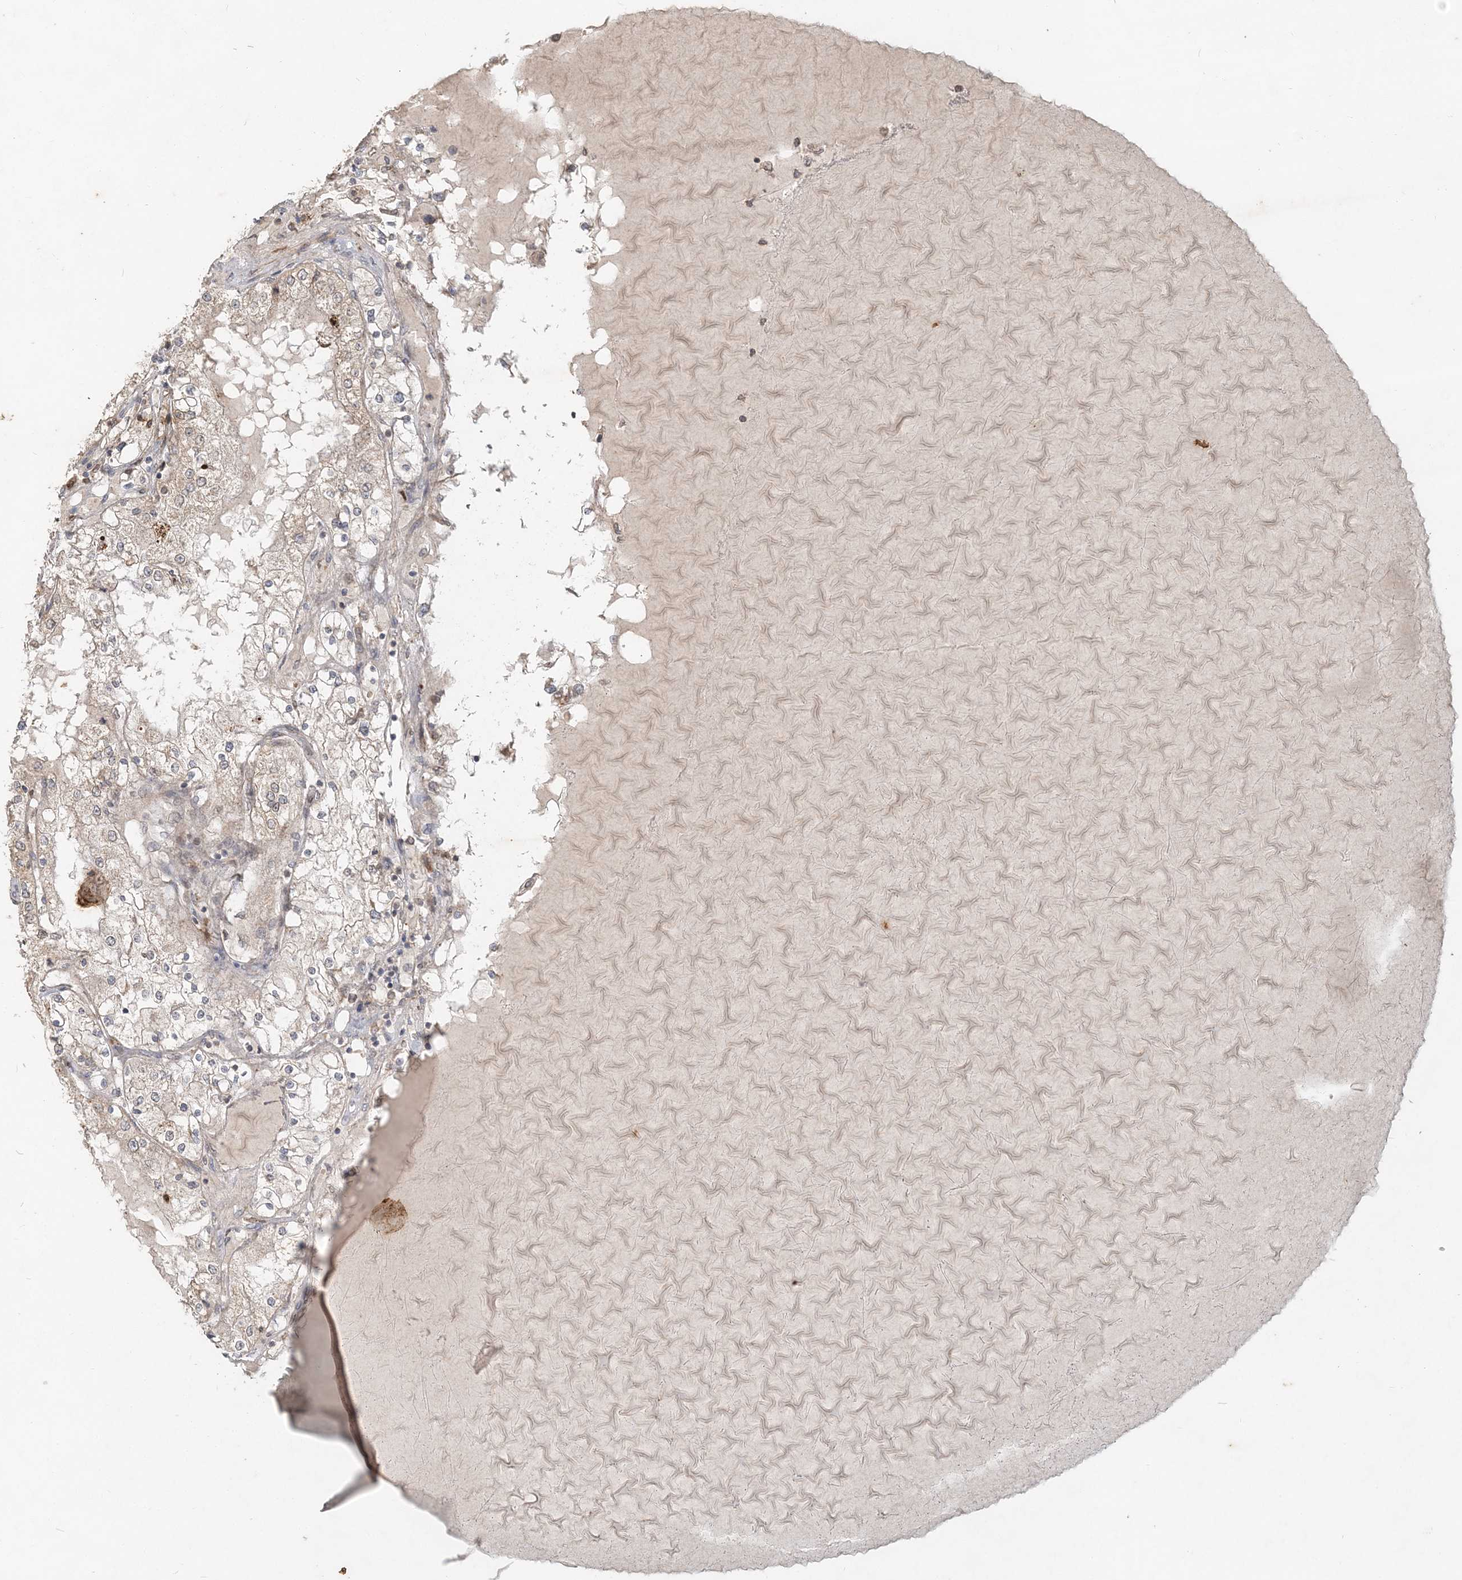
{"staining": {"intensity": "negative", "quantity": "none", "location": "none"}, "tissue": "renal cancer", "cell_type": "Tumor cells", "image_type": "cancer", "snomed": [{"axis": "morphology", "description": "Adenocarcinoma, NOS"}, {"axis": "topography", "description": "Kidney"}], "caption": "Adenocarcinoma (renal) stained for a protein using IHC displays no expression tumor cells.", "gene": "RAB14", "patient": {"sex": "male", "age": 68}}